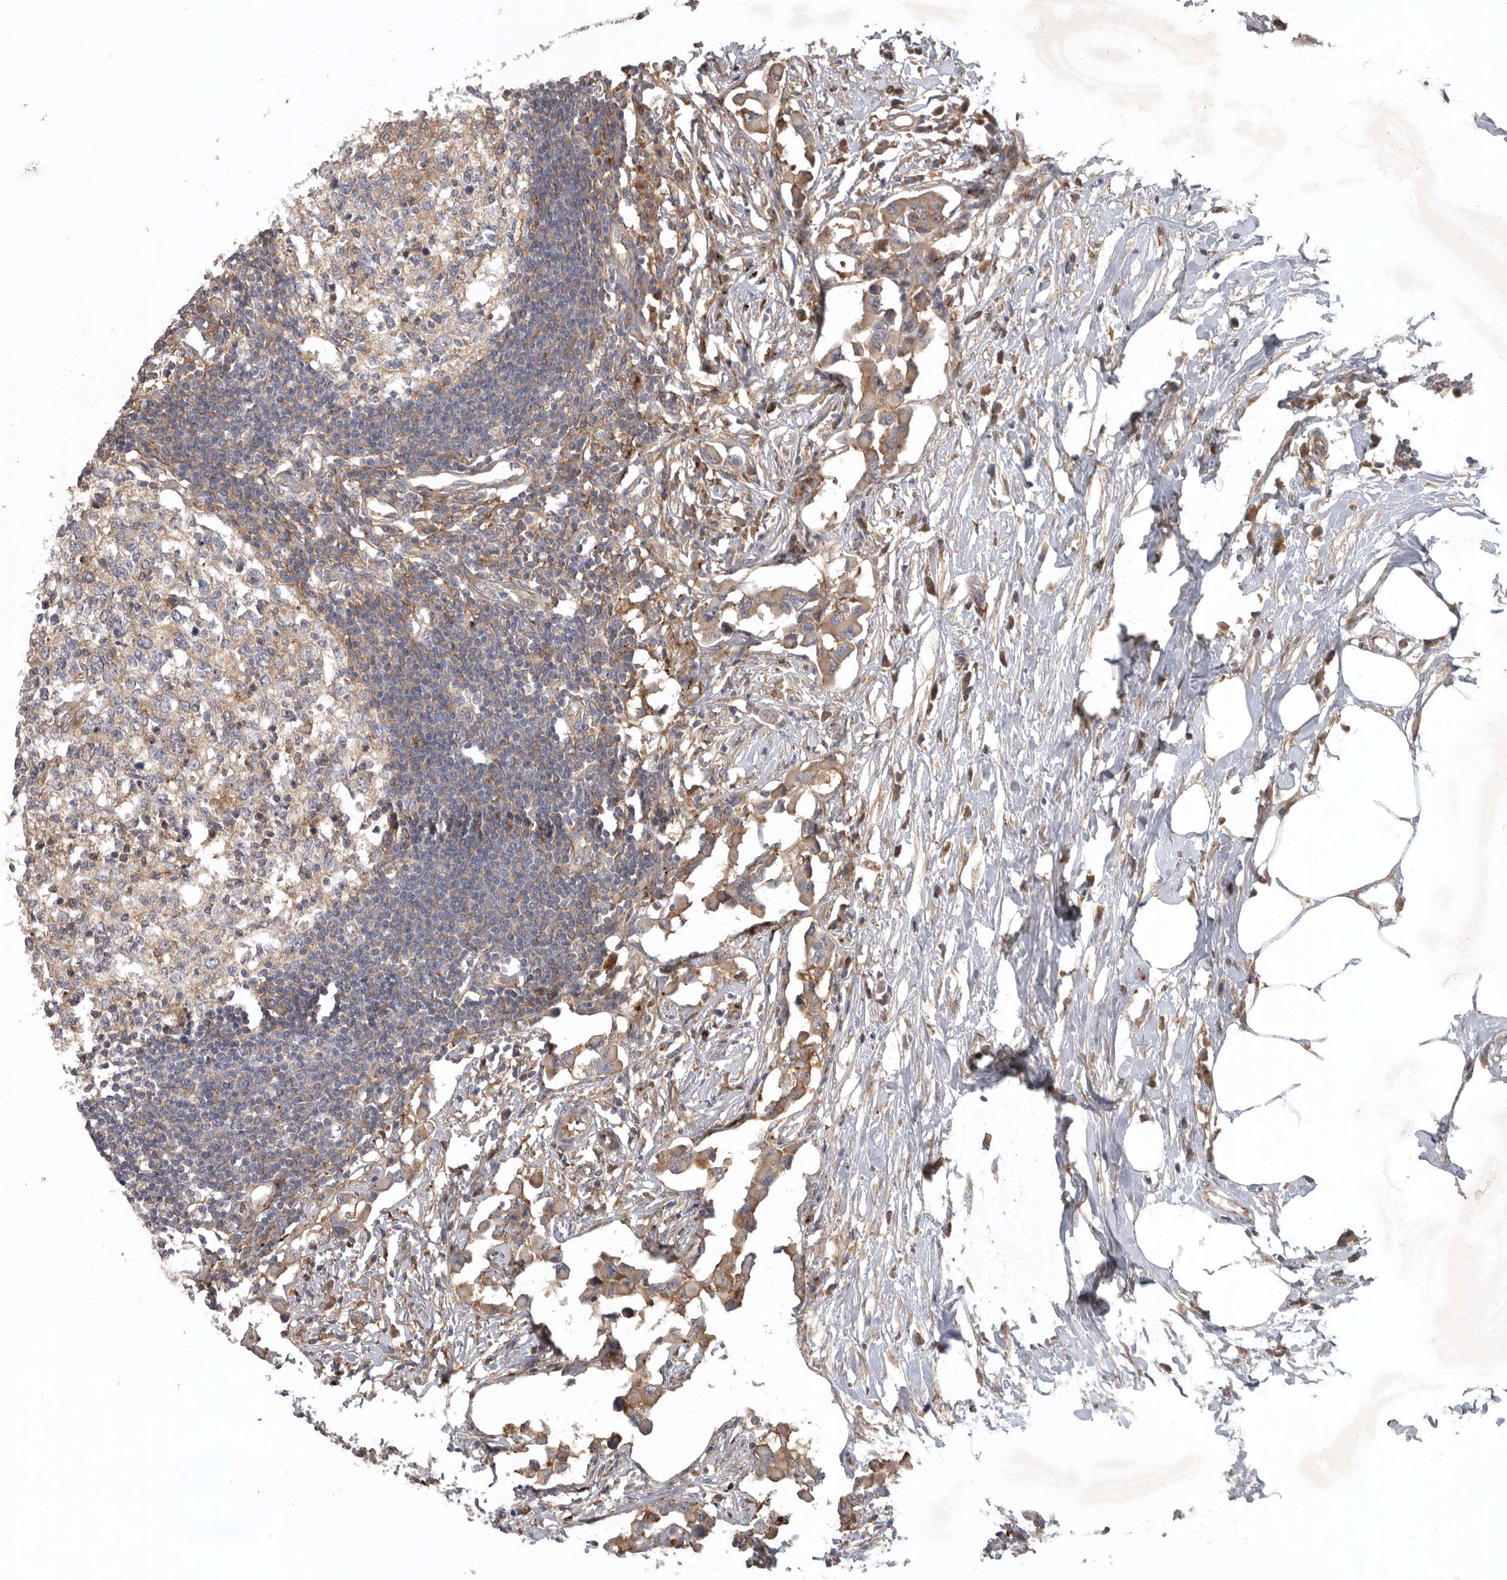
{"staining": {"intensity": "weak", "quantity": ">75%", "location": "cytoplasmic/membranous"}, "tissue": "lymph node", "cell_type": "Germinal center cells", "image_type": "normal", "snomed": [{"axis": "morphology", "description": "Normal tissue, NOS"}, {"axis": "morphology", "description": "Malignant melanoma, Metastatic site"}, {"axis": "topography", "description": "Lymph node"}], "caption": "This micrograph reveals immunohistochemistry staining of benign lymph node, with low weak cytoplasmic/membranous positivity in approximately >75% of germinal center cells.", "gene": "C1orf109", "patient": {"sex": "male", "age": 41}}